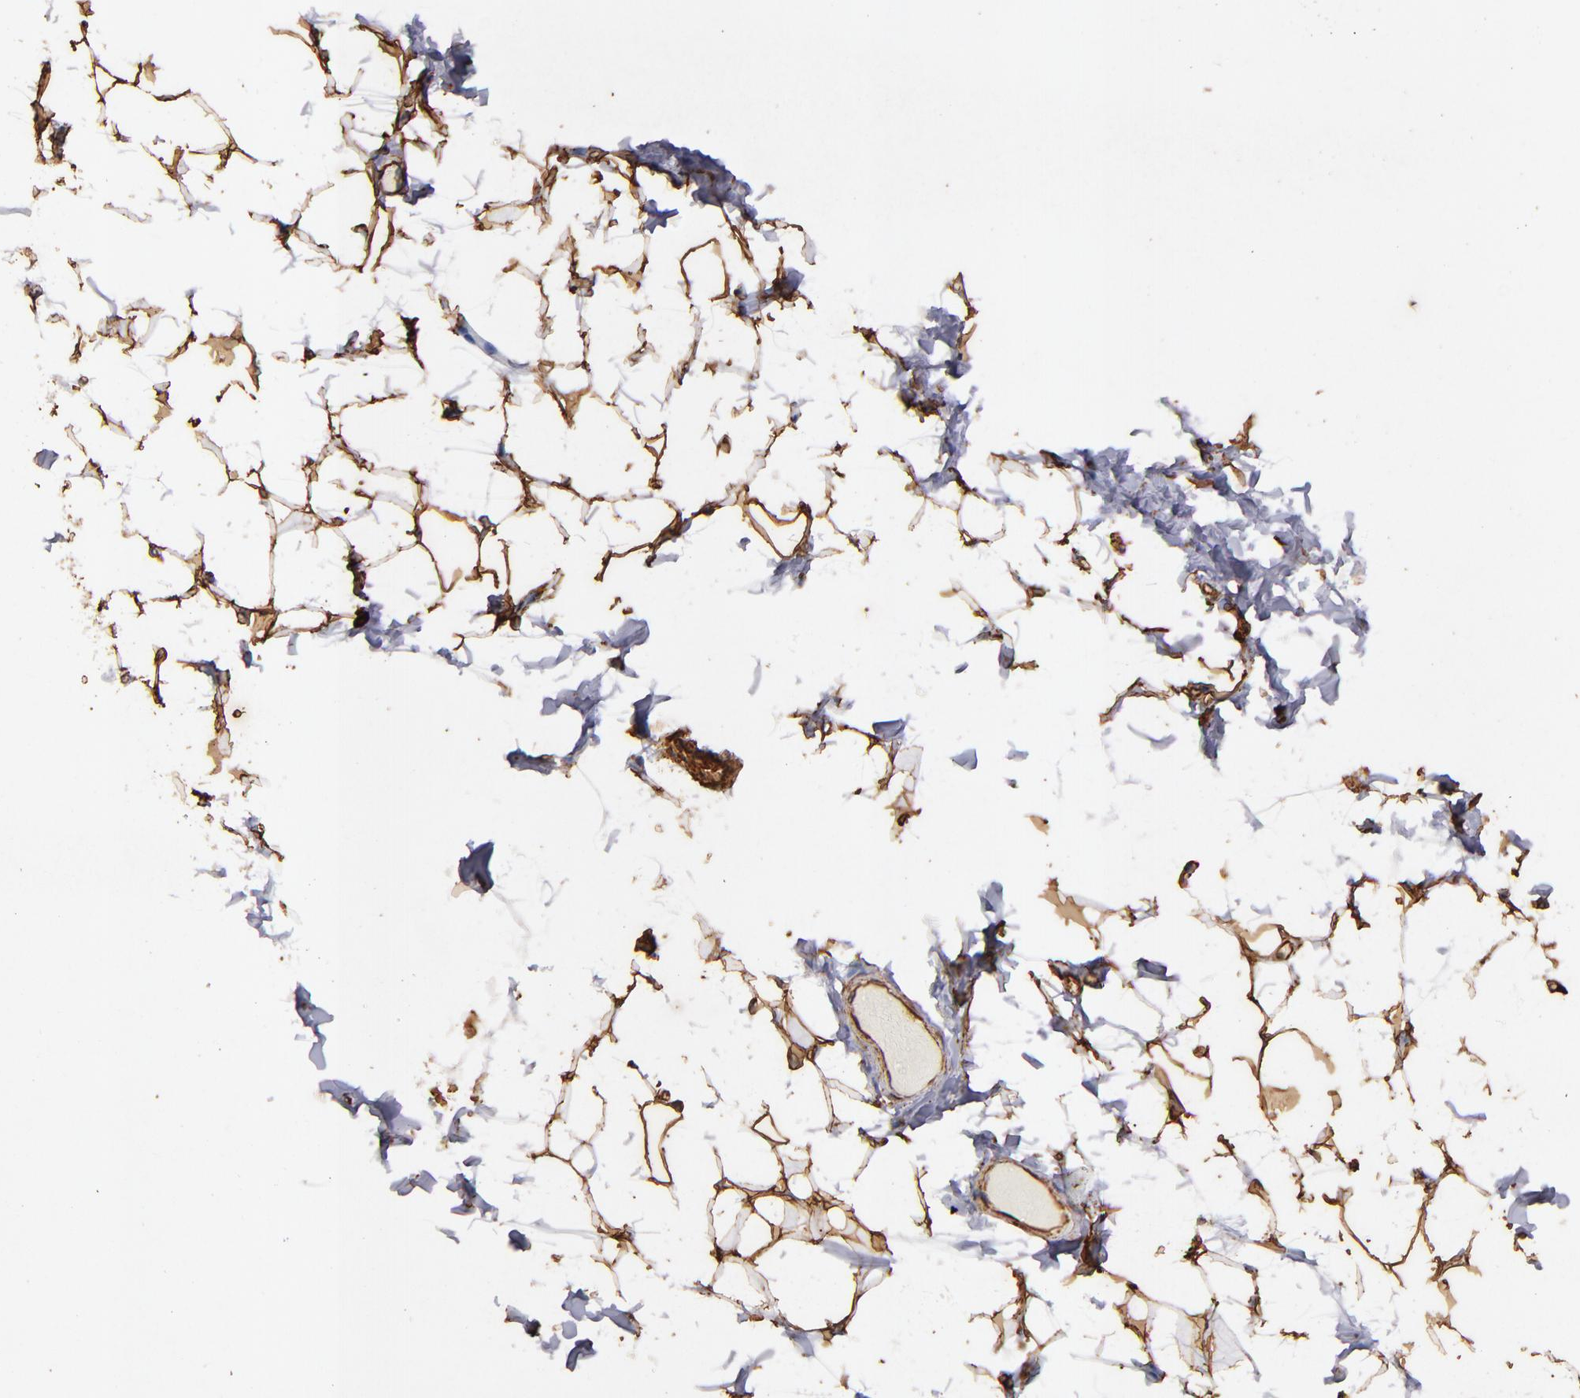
{"staining": {"intensity": "strong", "quantity": ">75%", "location": "cytoplasmic/membranous"}, "tissue": "adipose tissue", "cell_type": "Adipocytes", "image_type": "normal", "snomed": [{"axis": "morphology", "description": "Normal tissue, NOS"}, {"axis": "topography", "description": "Soft tissue"}], "caption": "High-power microscopy captured an immunohistochemistry (IHC) photomicrograph of normal adipose tissue, revealing strong cytoplasmic/membranous staining in approximately >75% of adipocytes.", "gene": "VIM", "patient": {"sex": "male", "age": 26}}